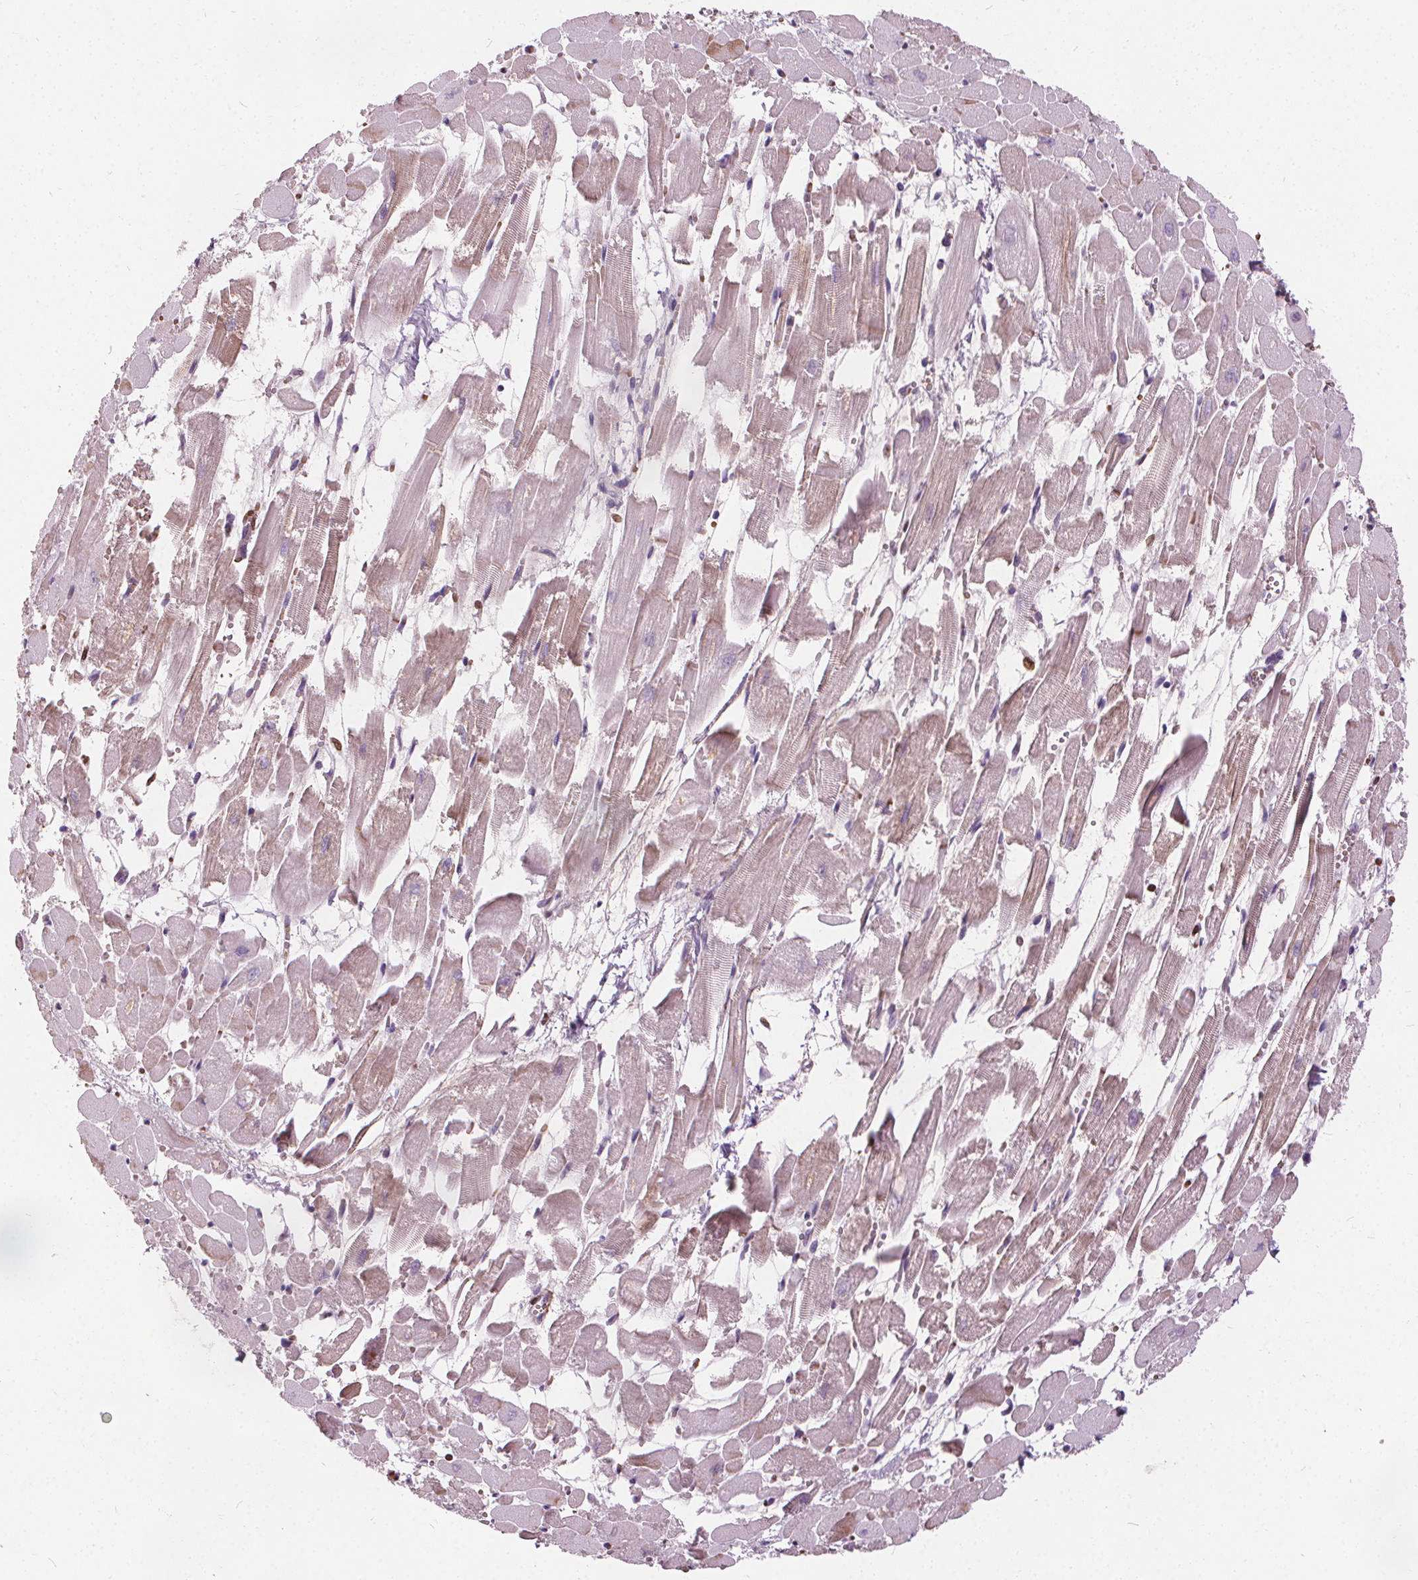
{"staining": {"intensity": "weak", "quantity": ">75%", "location": "cytoplasmic/membranous"}, "tissue": "heart muscle", "cell_type": "Cardiomyocytes", "image_type": "normal", "snomed": [{"axis": "morphology", "description": "Normal tissue, NOS"}, {"axis": "topography", "description": "Heart"}], "caption": "The histopathology image shows a brown stain indicating the presence of a protein in the cytoplasmic/membranous of cardiomyocytes in heart muscle.", "gene": "ISLR2", "patient": {"sex": "female", "age": 52}}